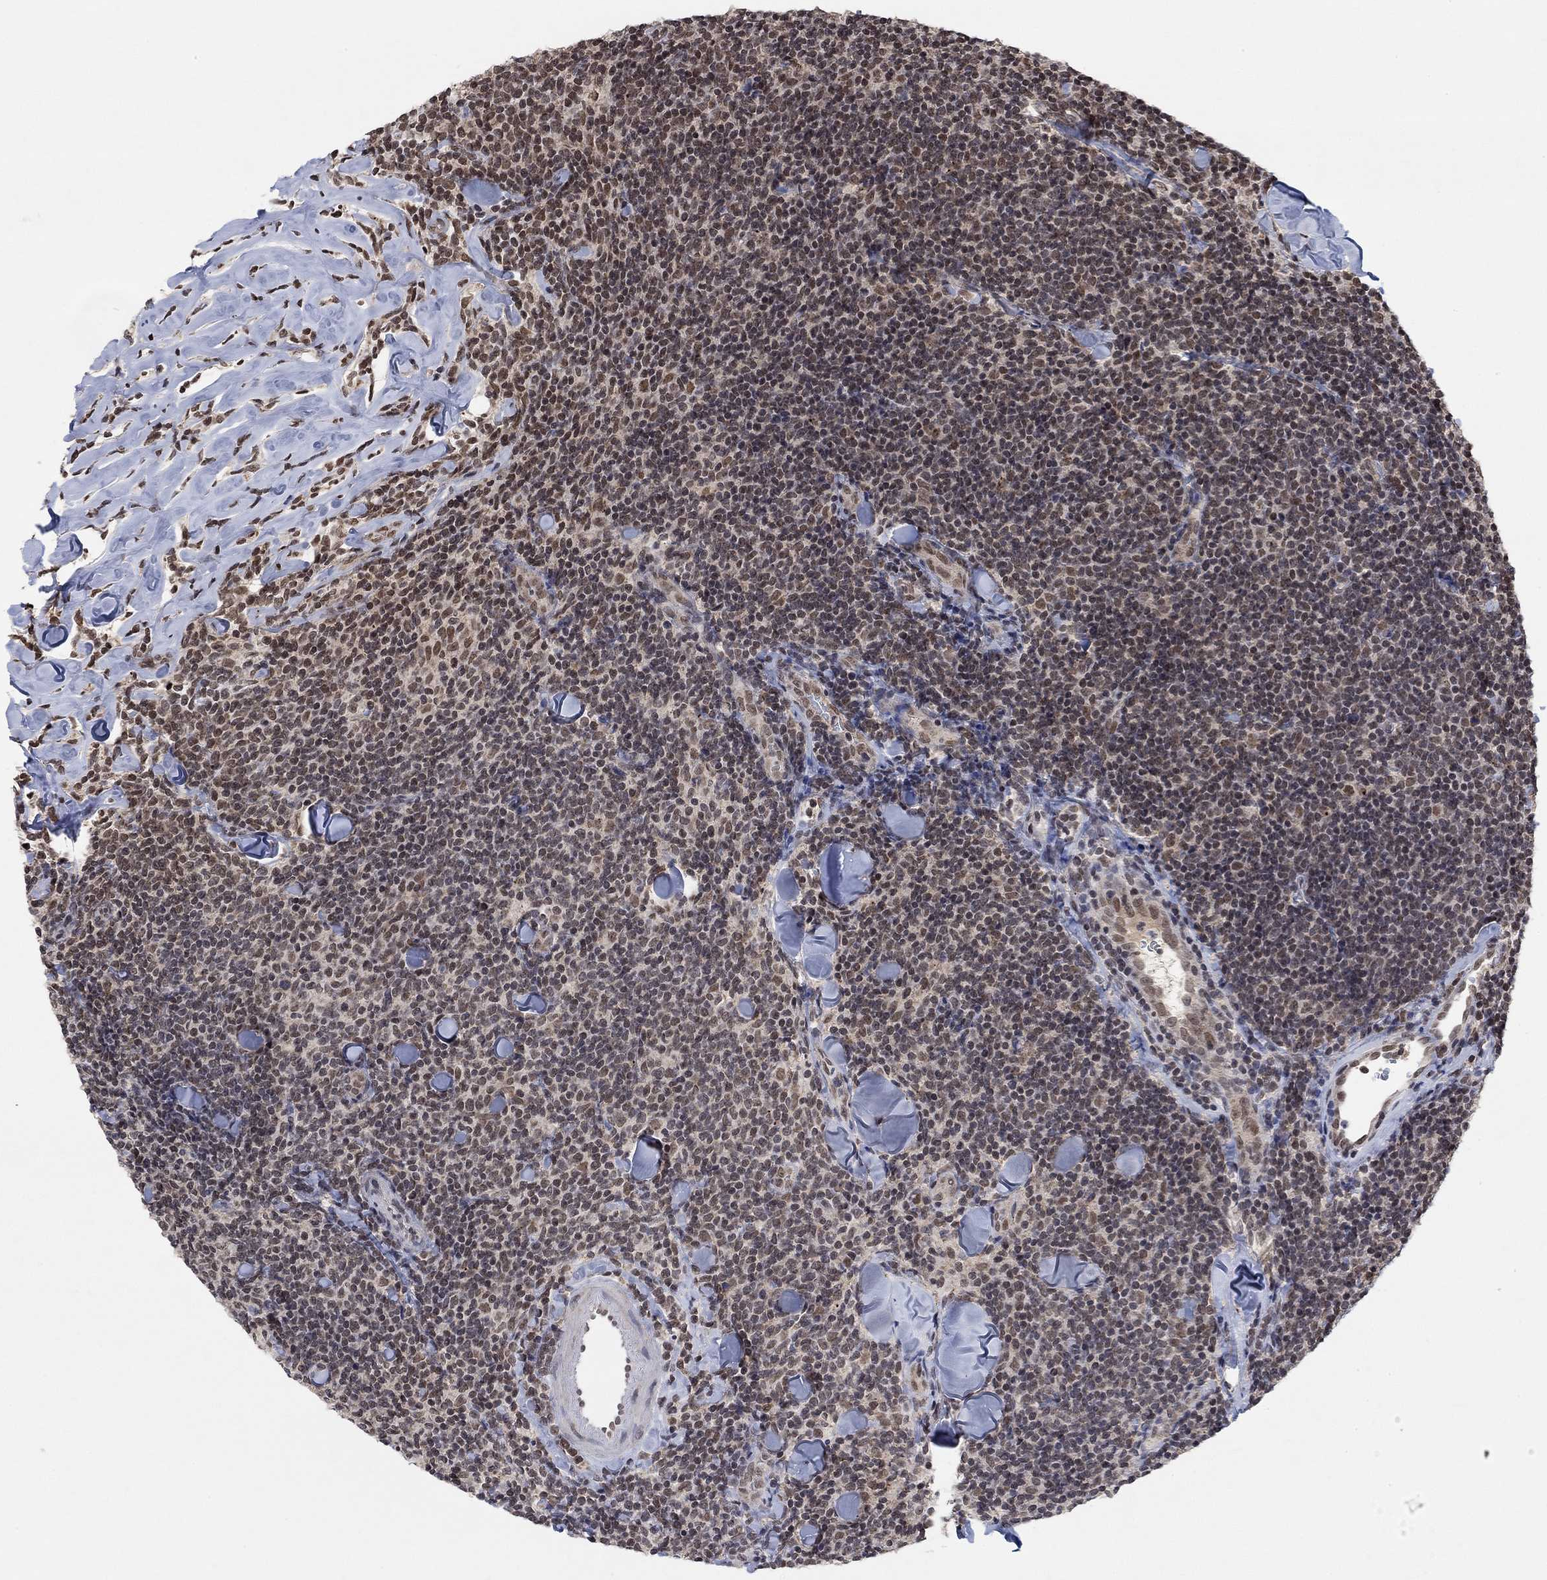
{"staining": {"intensity": "moderate", "quantity": "<25%", "location": "nuclear"}, "tissue": "lymphoma", "cell_type": "Tumor cells", "image_type": "cancer", "snomed": [{"axis": "morphology", "description": "Malignant lymphoma, non-Hodgkin's type, Low grade"}, {"axis": "topography", "description": "Lymph node"}], "caption": "DAB (3,3'-diaminobenzidine) immunohistochemical staining of lymphoma shows moderate nuclear protein staining in approximately <25% of tumor cells. (Stains: DAB in brown, nuclei in blue, Microscopy: brightfield microscopy at high magnification).", "gene": "THAP8", "patient": {"sex": "female", "age": 56}}